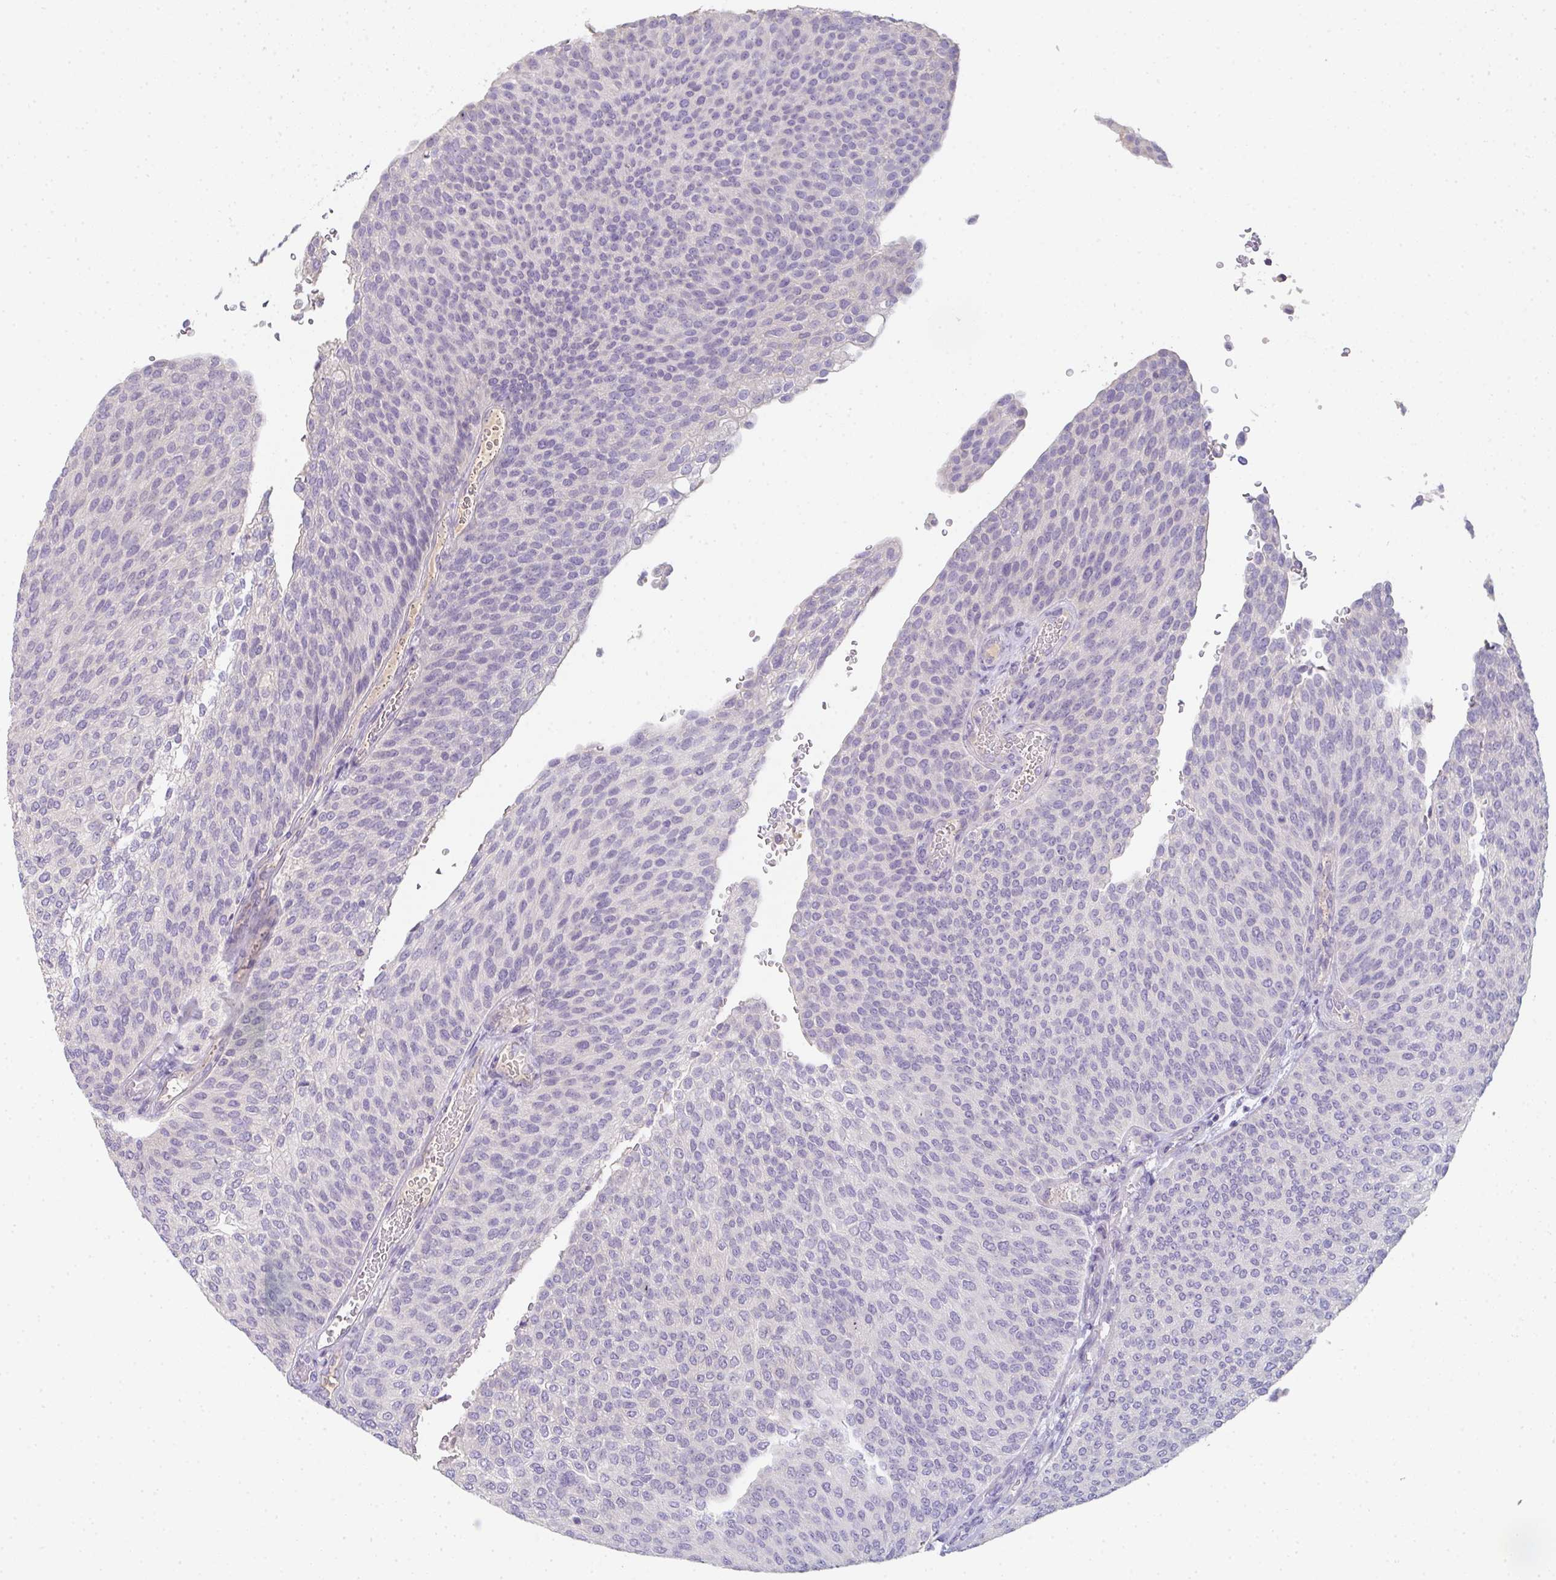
{"staining": {"intensity": "negative", "quantity": "none", "location": "none"}, "tissue": "urothelial cancer", "cell_type": "Tumor cells", "image_type": "cancer", "snomed": [{"axis": "morphology", "description": "Urothelial carcinoma, High grade"}, {"axis": "topography", "description": "Urinary bladder"}], "caption": "Human urothelial cancer stained for a protein using immunohistochemistry displays no expression in tumor cells.", "gene": "ZNF215", "patient": {"sex": "female", "age": 79}}